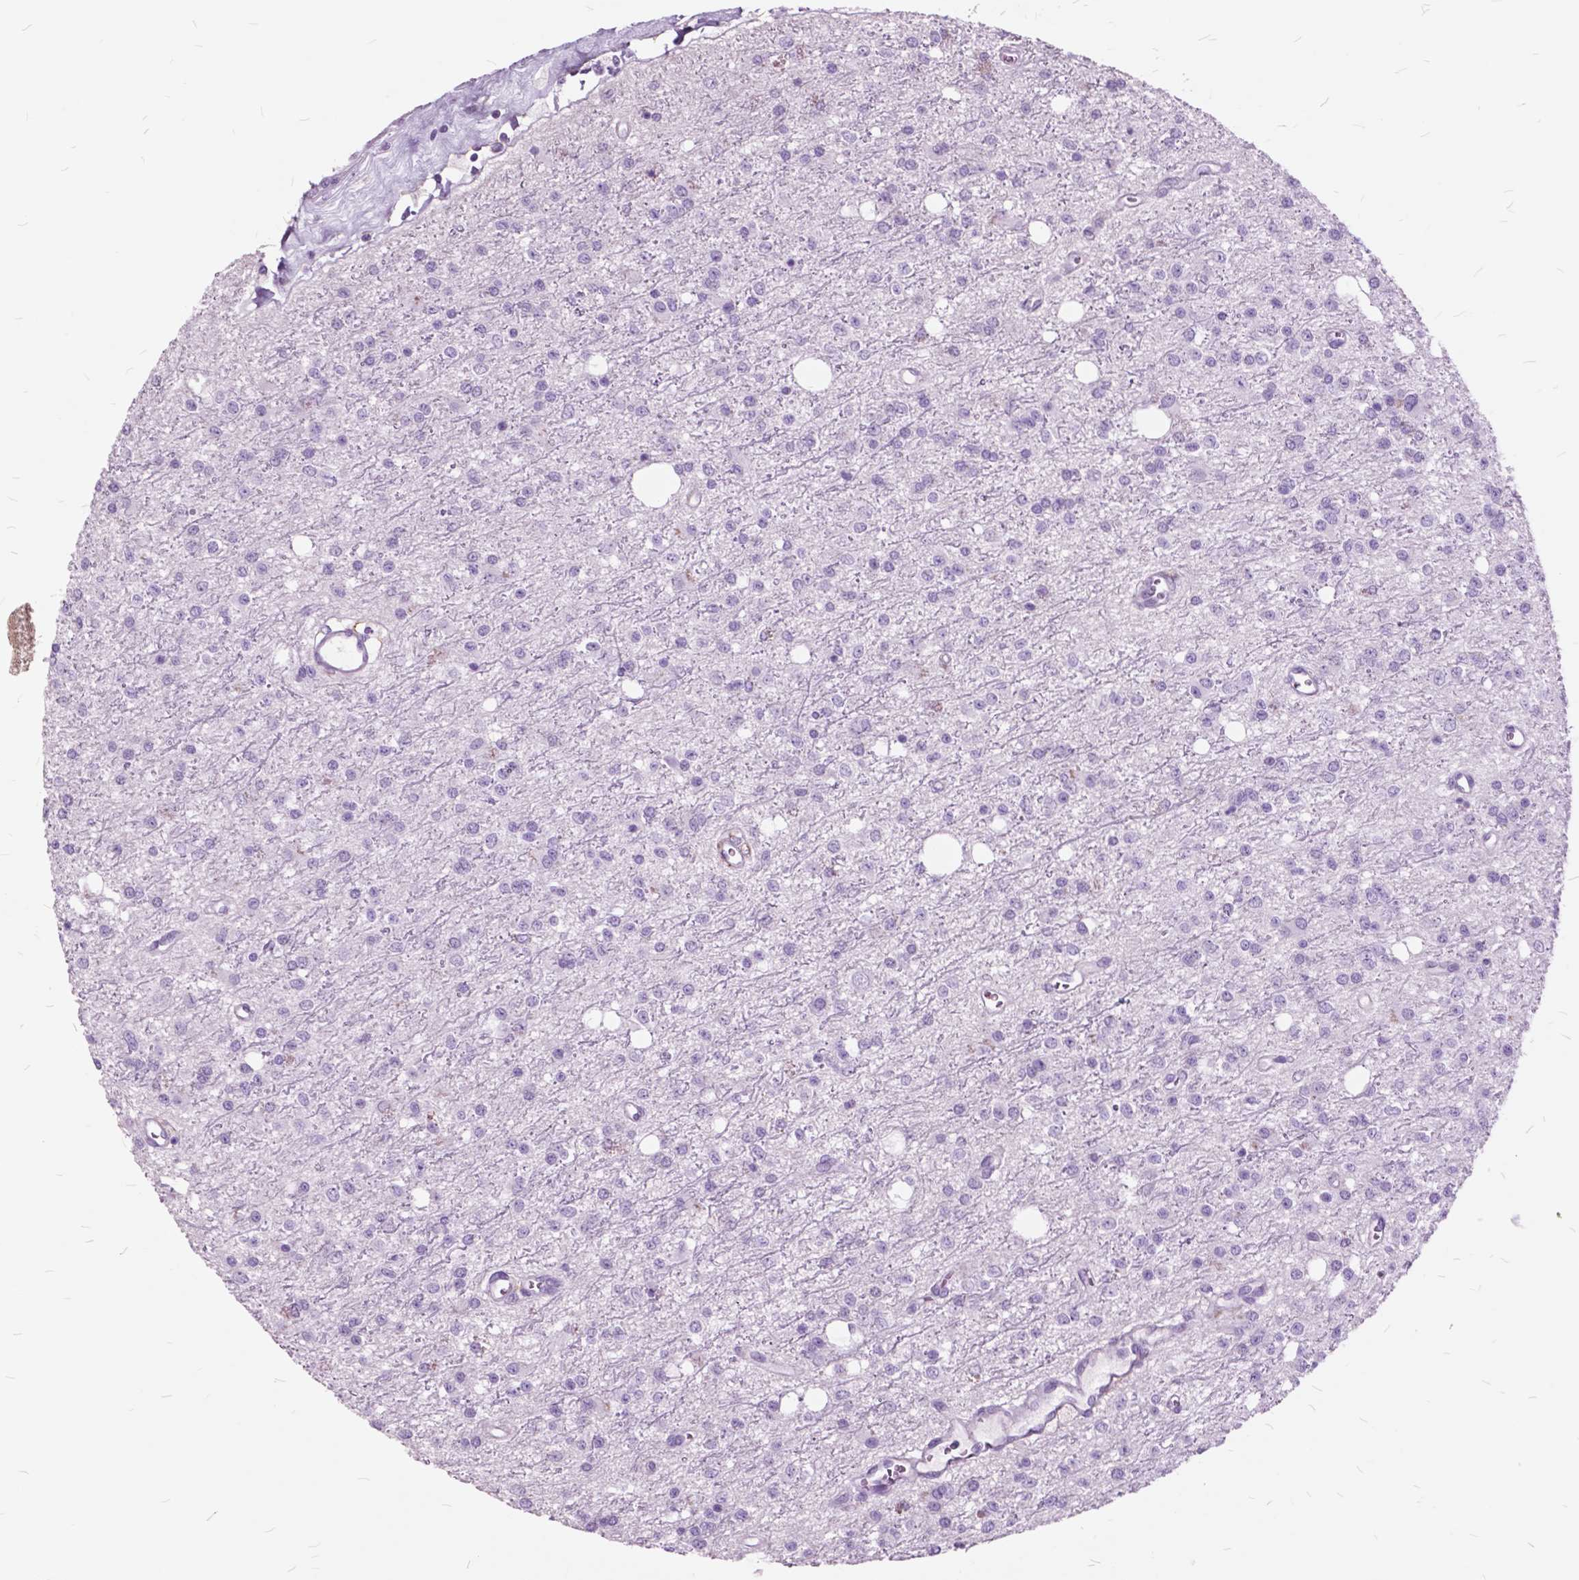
{"staining": {"intensity": "negative", "quantity": "none", "location": "none"}, "tissue": "glioma", "cell_type": "Tumor cells", "image_type": "cancer", "snomed": [{"axis": "morphology", "description": "Glioma, malignant, Low grade"}, {"axis": "topography", "description": "Brain"}], "caption": "Immunohistochemical staining of glioma shows no significant staining in tumor cells.", "gene": "GDF9", "patient": {"sex": "female", "age": 45}}